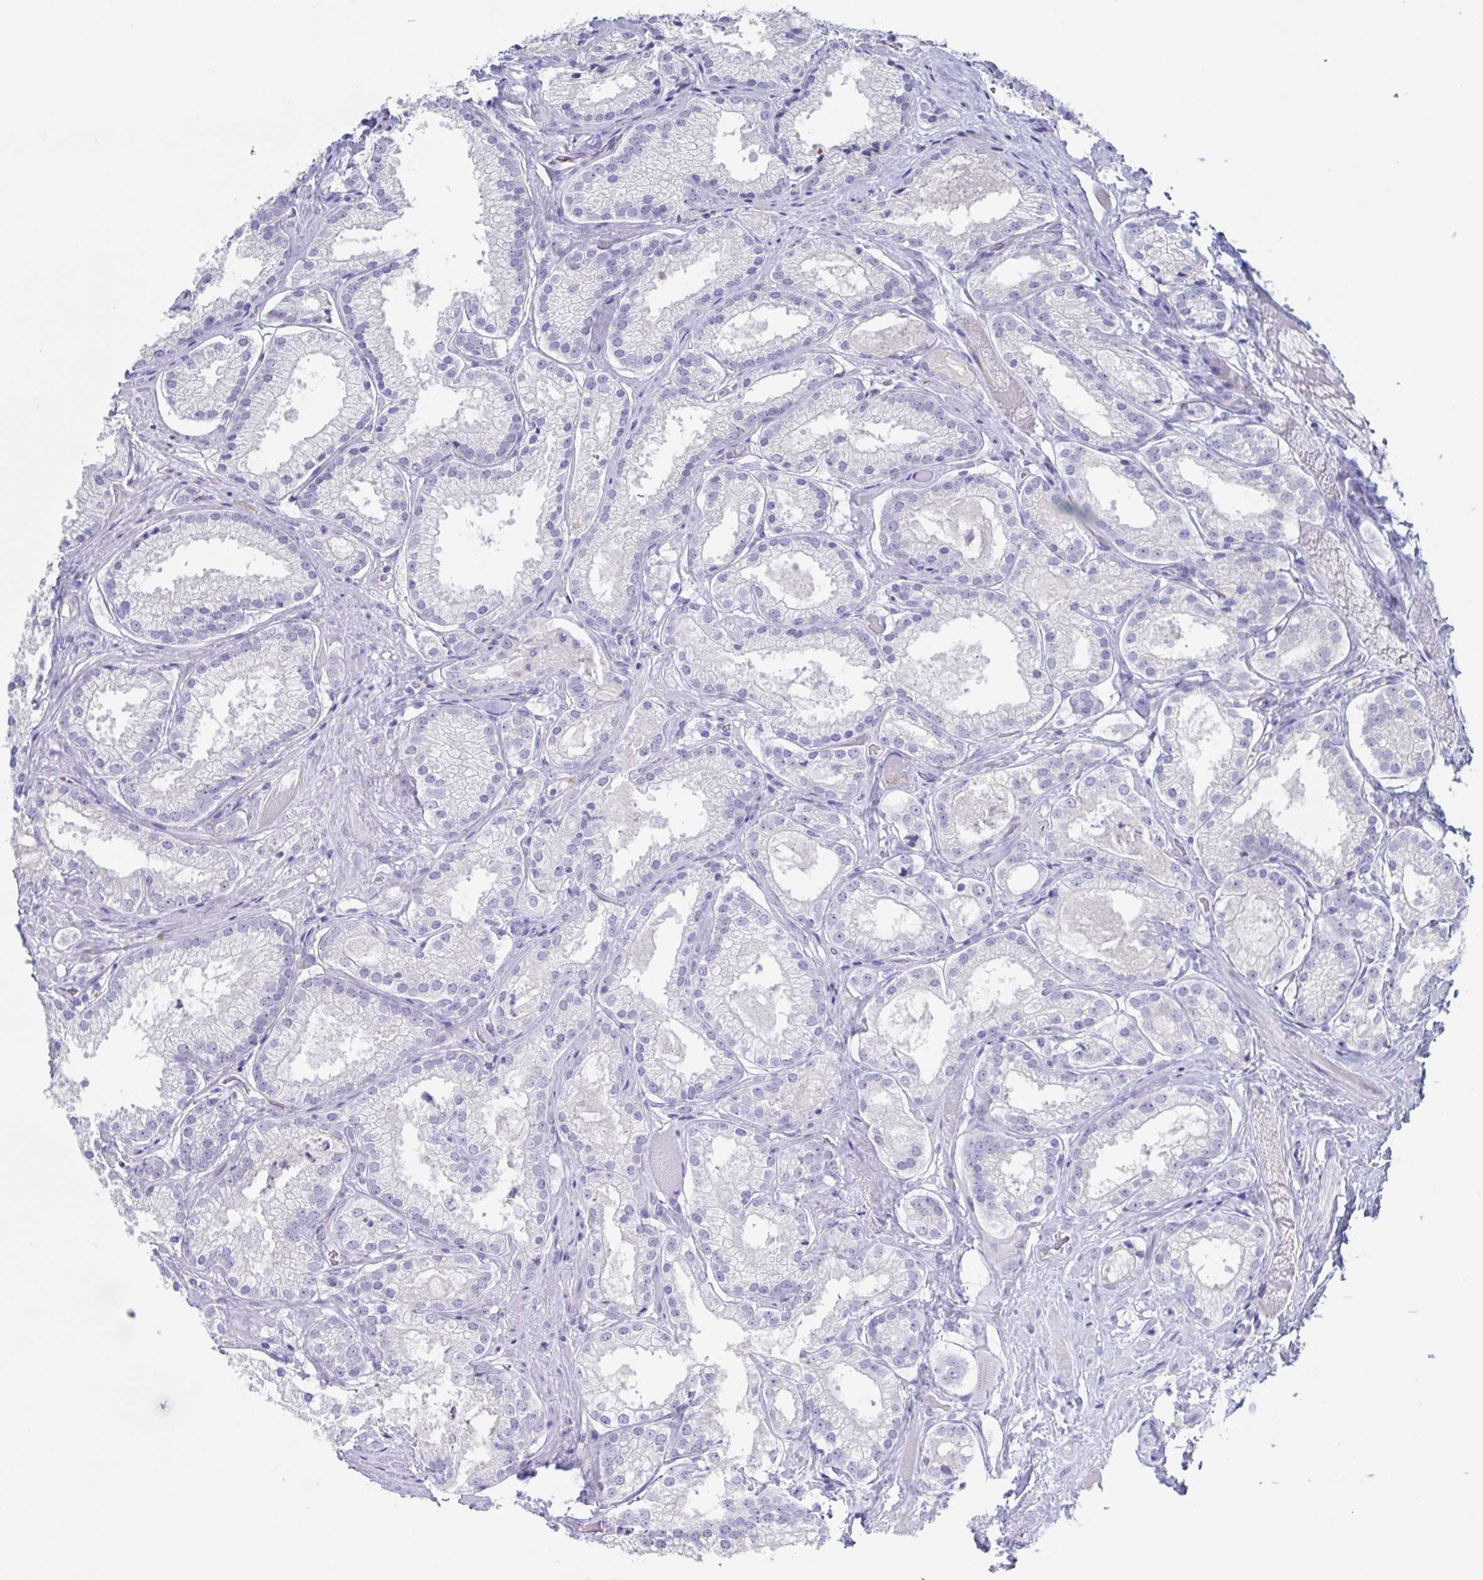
{"staining": {"intensity": "negative", "quantity": "none", "location": "none"}, "tissue": "prostate cancer", "cell_type": "Tumor cells", "image_type": "cancer", "snomed": [{"axis": "morphology", "description": "Adenocarcinoma, High grade"}, {"axis": "topography", "description": "Prostate"}], "caption": "Immunohistochemical staining of human high-grade adenocarcinoma (prostate) demonstrates no significant expression in tumor cells.", "gene": "NOXRED1", "patient": {"sex": "male", "age": 68}}